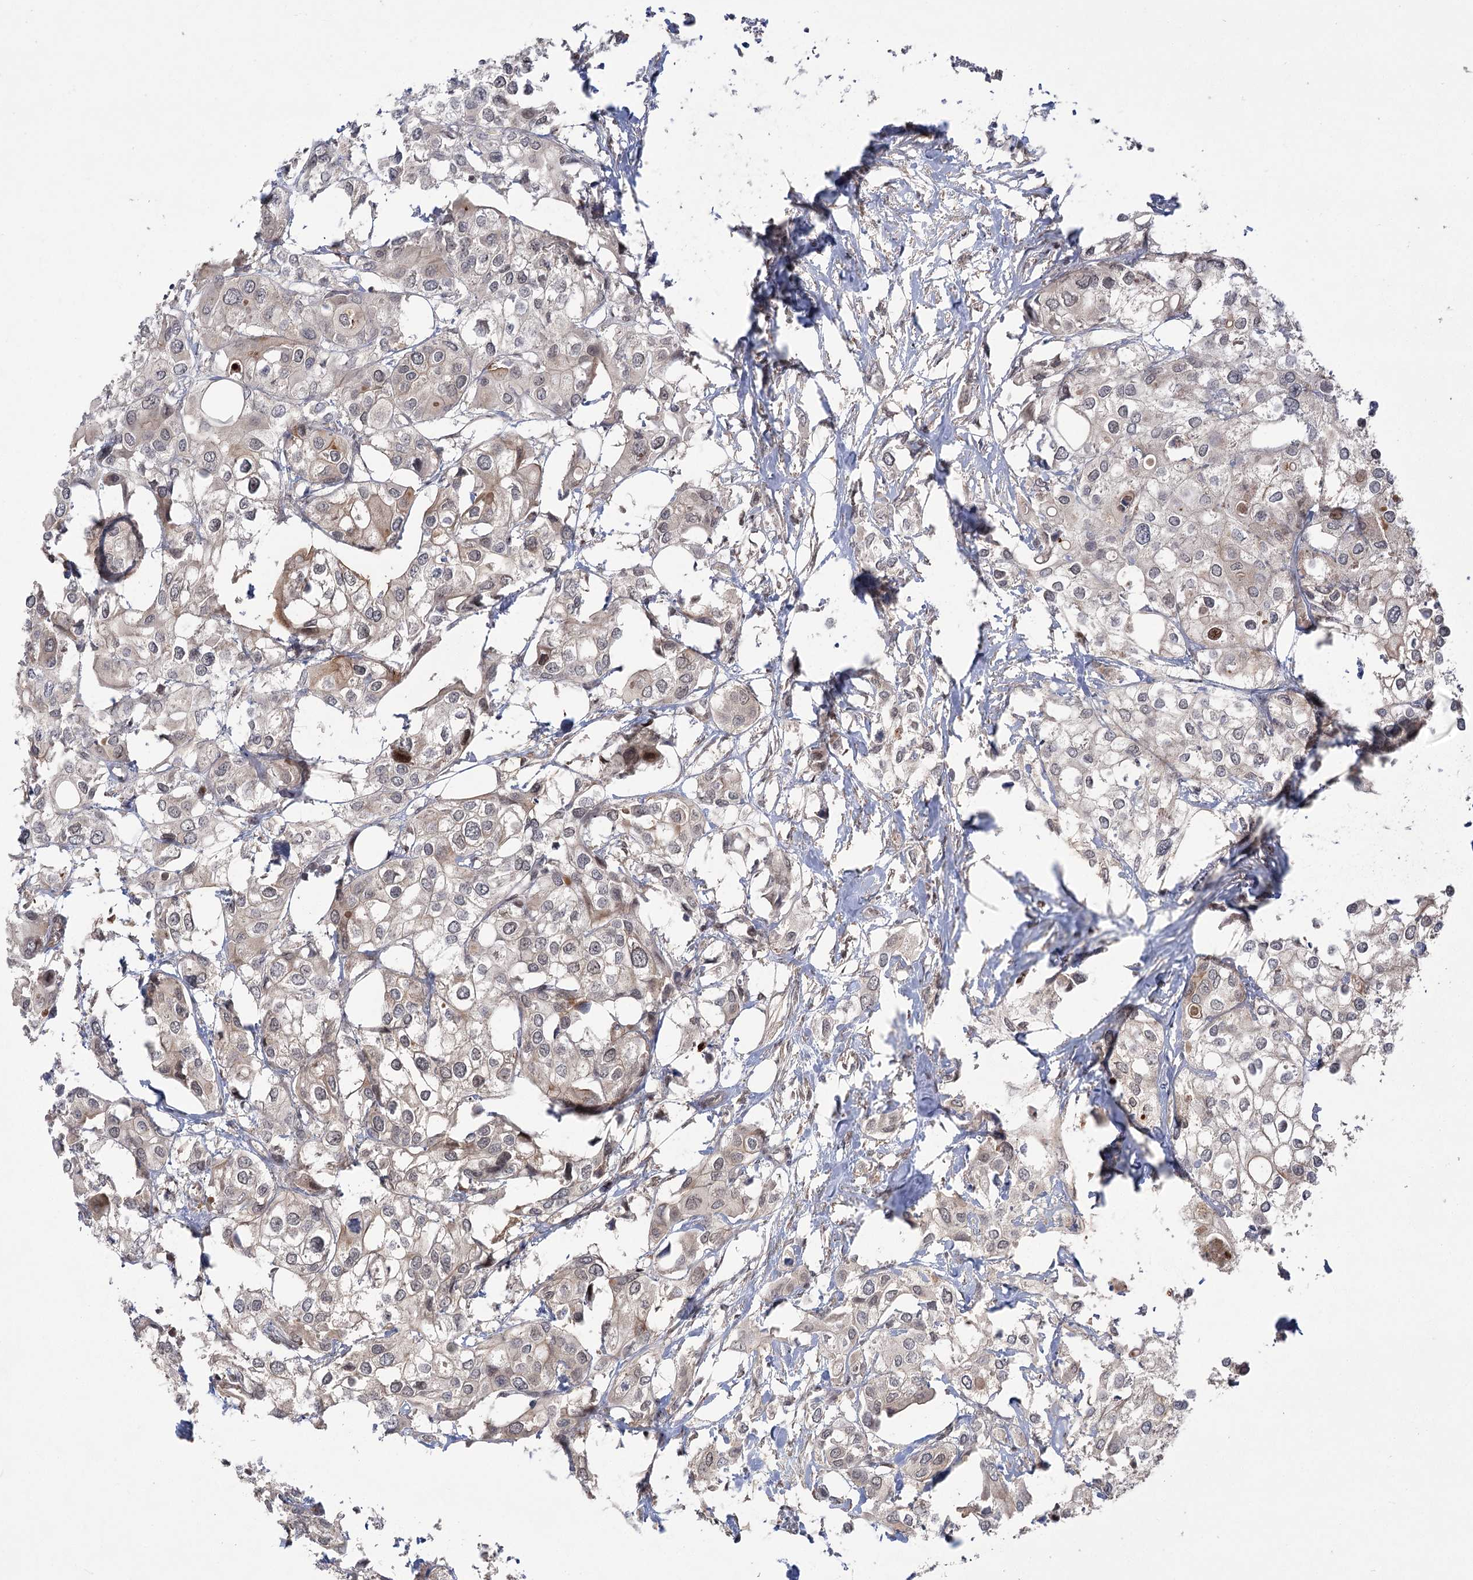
{"staining": {"intensity": "moderate", "quantity": "<25%", "location": "cytoplasmic/membranous"}, "tissue": "urothelial cancer", "cell_type": "Tumor cells", "image_type": "cancer", "snomed": [{"axis": "morphology", "description": "Urothelial carcinoma, High grade"}, {"axis": "topography", "description": "Urinary bladder"}], "caption": "A high-resolution histopathology image shows immunohistochemistry (IHC) staining of urothelial cancer, which shows moderate cytoplasmic/membranous positivity in approximately <25% of tumor cells. The staining was performed using DAB (3,3'-diaminobenzidine), with brown indicating positive protein expression. Nuclei are stained blue with hematoxylin.", "gene": "HELQ", "patient": {"sex": "male", "age": 64}}